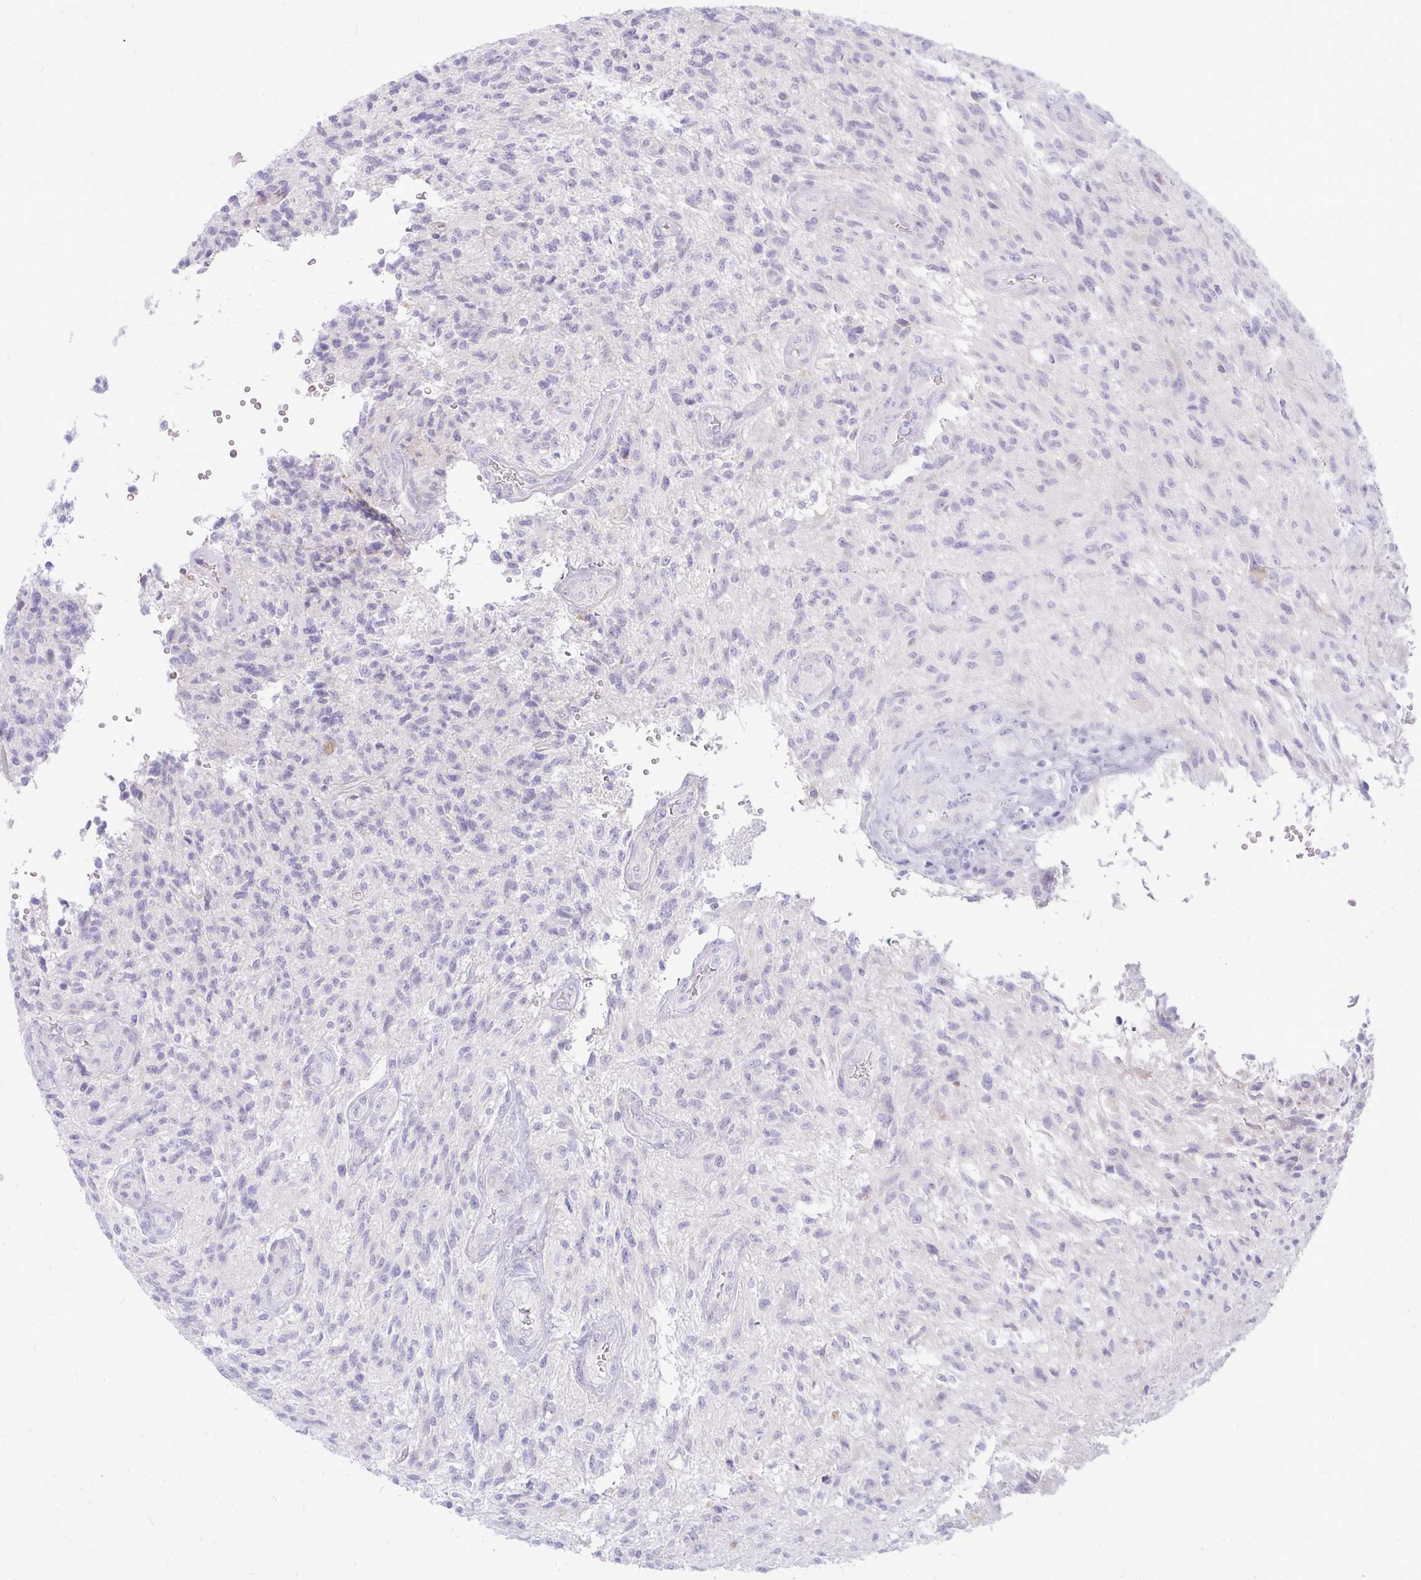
{"staining": {"intensity": "negative", "quantity": "none", "location": "none"}, "tissue": "glioma", "cell_type": "Tumor cells", "image_type": "cancer", "snomed": [{"axis": "morphology", "description": "Glioma, malignant, High grade"}, {"axis": "topography", "description": "Brain"}], "caption": "This is an IHC photomicrograph of human high-grade glioma (malignant). There is no staining in tumor cells.", "gene": "TSPEAR", "patient": {"sex": "male", "age": 56}}